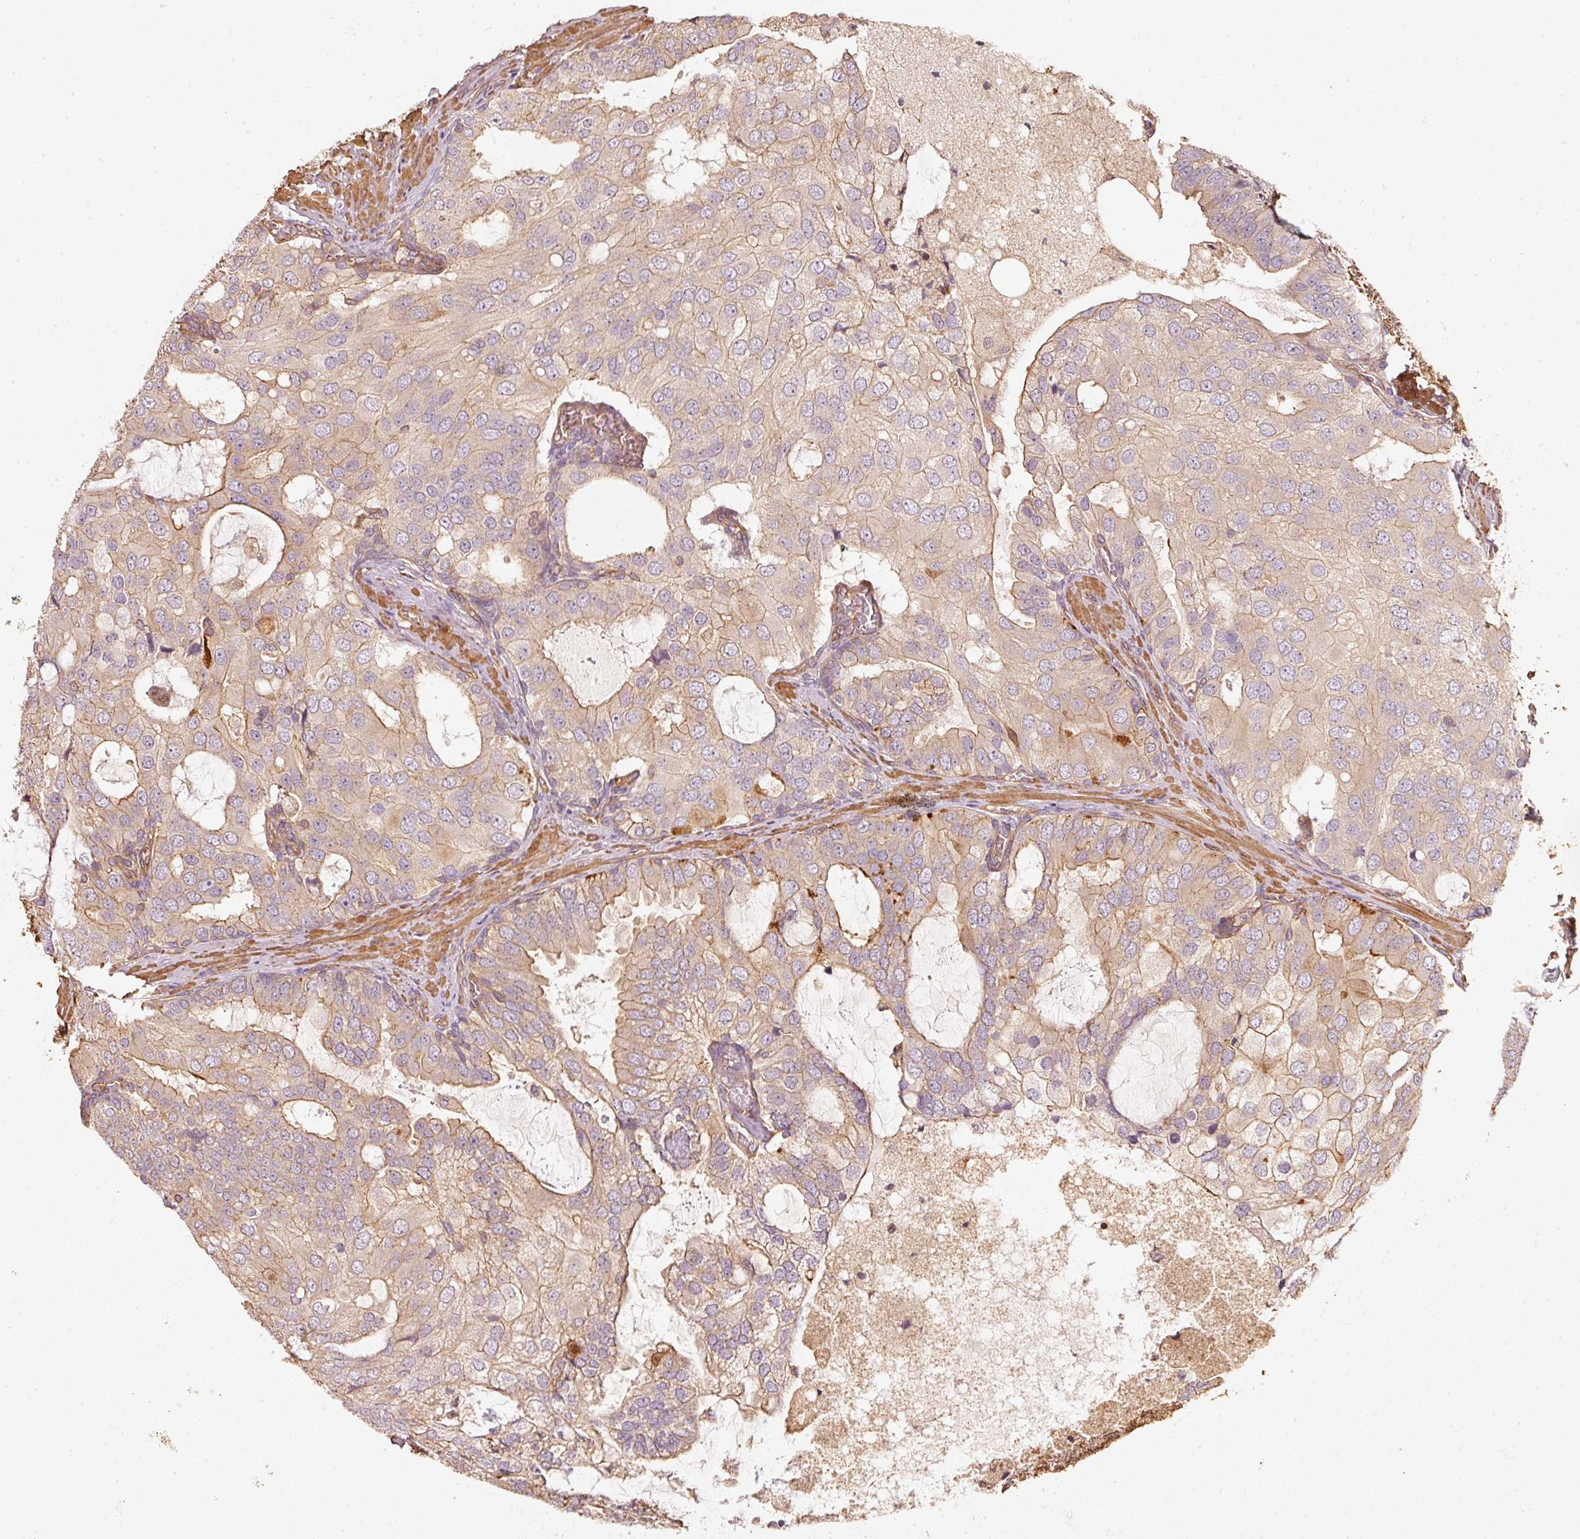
{"staining": {"intensity": "weak", "quantity": "25%-75%", "location": "cytoplasmic/membranous"}, "tissue": "prostate cancer", "cell_type": "Tumor cells", "image_type": "cancer", "snomed": [{"axis": "morphology", "description": "Adenocarcinoma, High grade"}, {"axis": "topography", "description": "Prostate"}], "caption": "This micrograph shows immunohistochemistry staining of human adenocarcinoma (high-grade) (prostate), with low weak cytoplasmic/membranous staining in approximately 25%-75% of tumor cells.", "gene": "CEP95", "patient": {"sex": "male", "age": 55}}